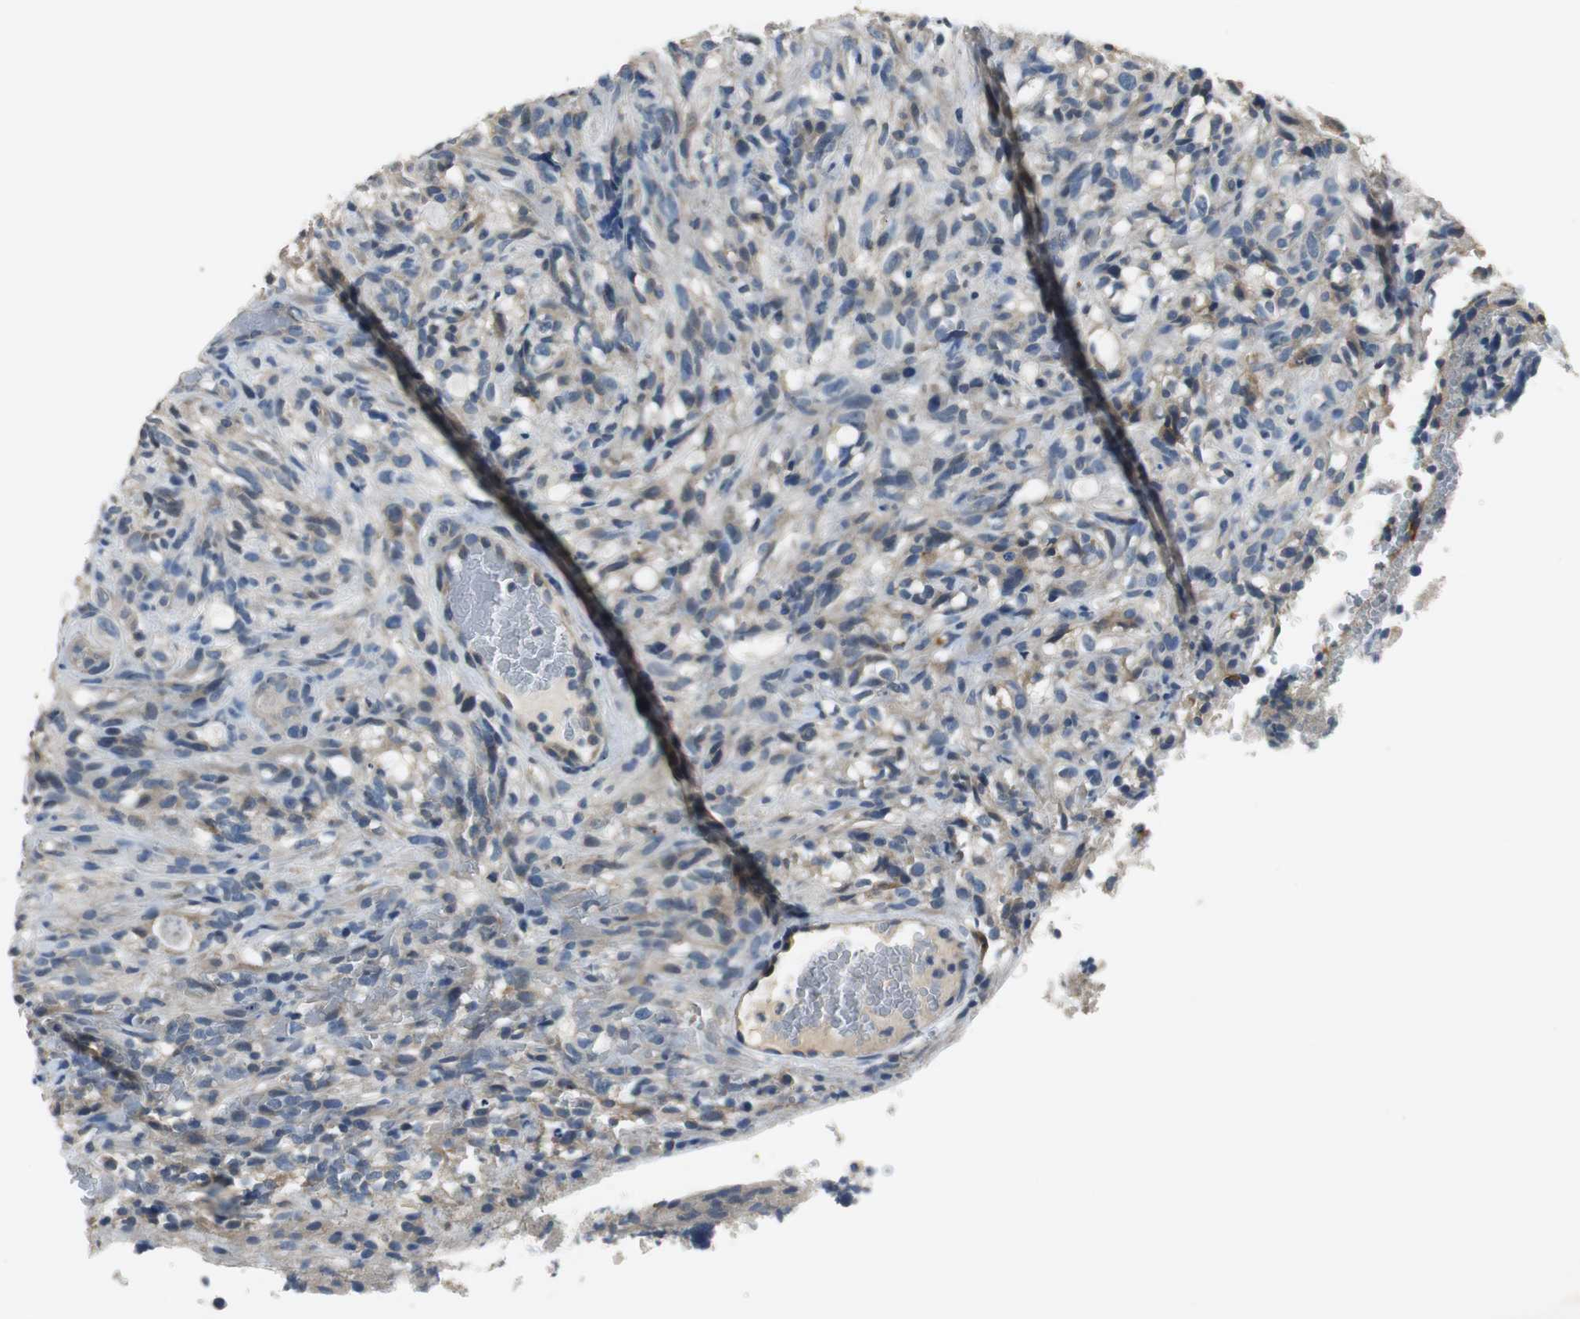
{"staining": {"intensity": "weak", "quantity": "25%-75%", "location": "cytoplasmic/membranous"}, "tissue": "glioma", "cell_type": "Tumor cells", "image_type": "cancer", "snomed": [{"axis": "morphology", "description": "Normal tissue, NOS"}, {"axis": "morphology", "description": "Glioma, malignant, High grade"}, {"axis": "topography", "description": "Cerebral cortex"}], "caption": "DAB immunohistochemical staining of human glioma displays weak cytoplasmic/membranous protein positivity in approximately 25%-75% of tumor cells.", "gene": "MTIF2", "patient": {"sex": "male", "age": 75}}